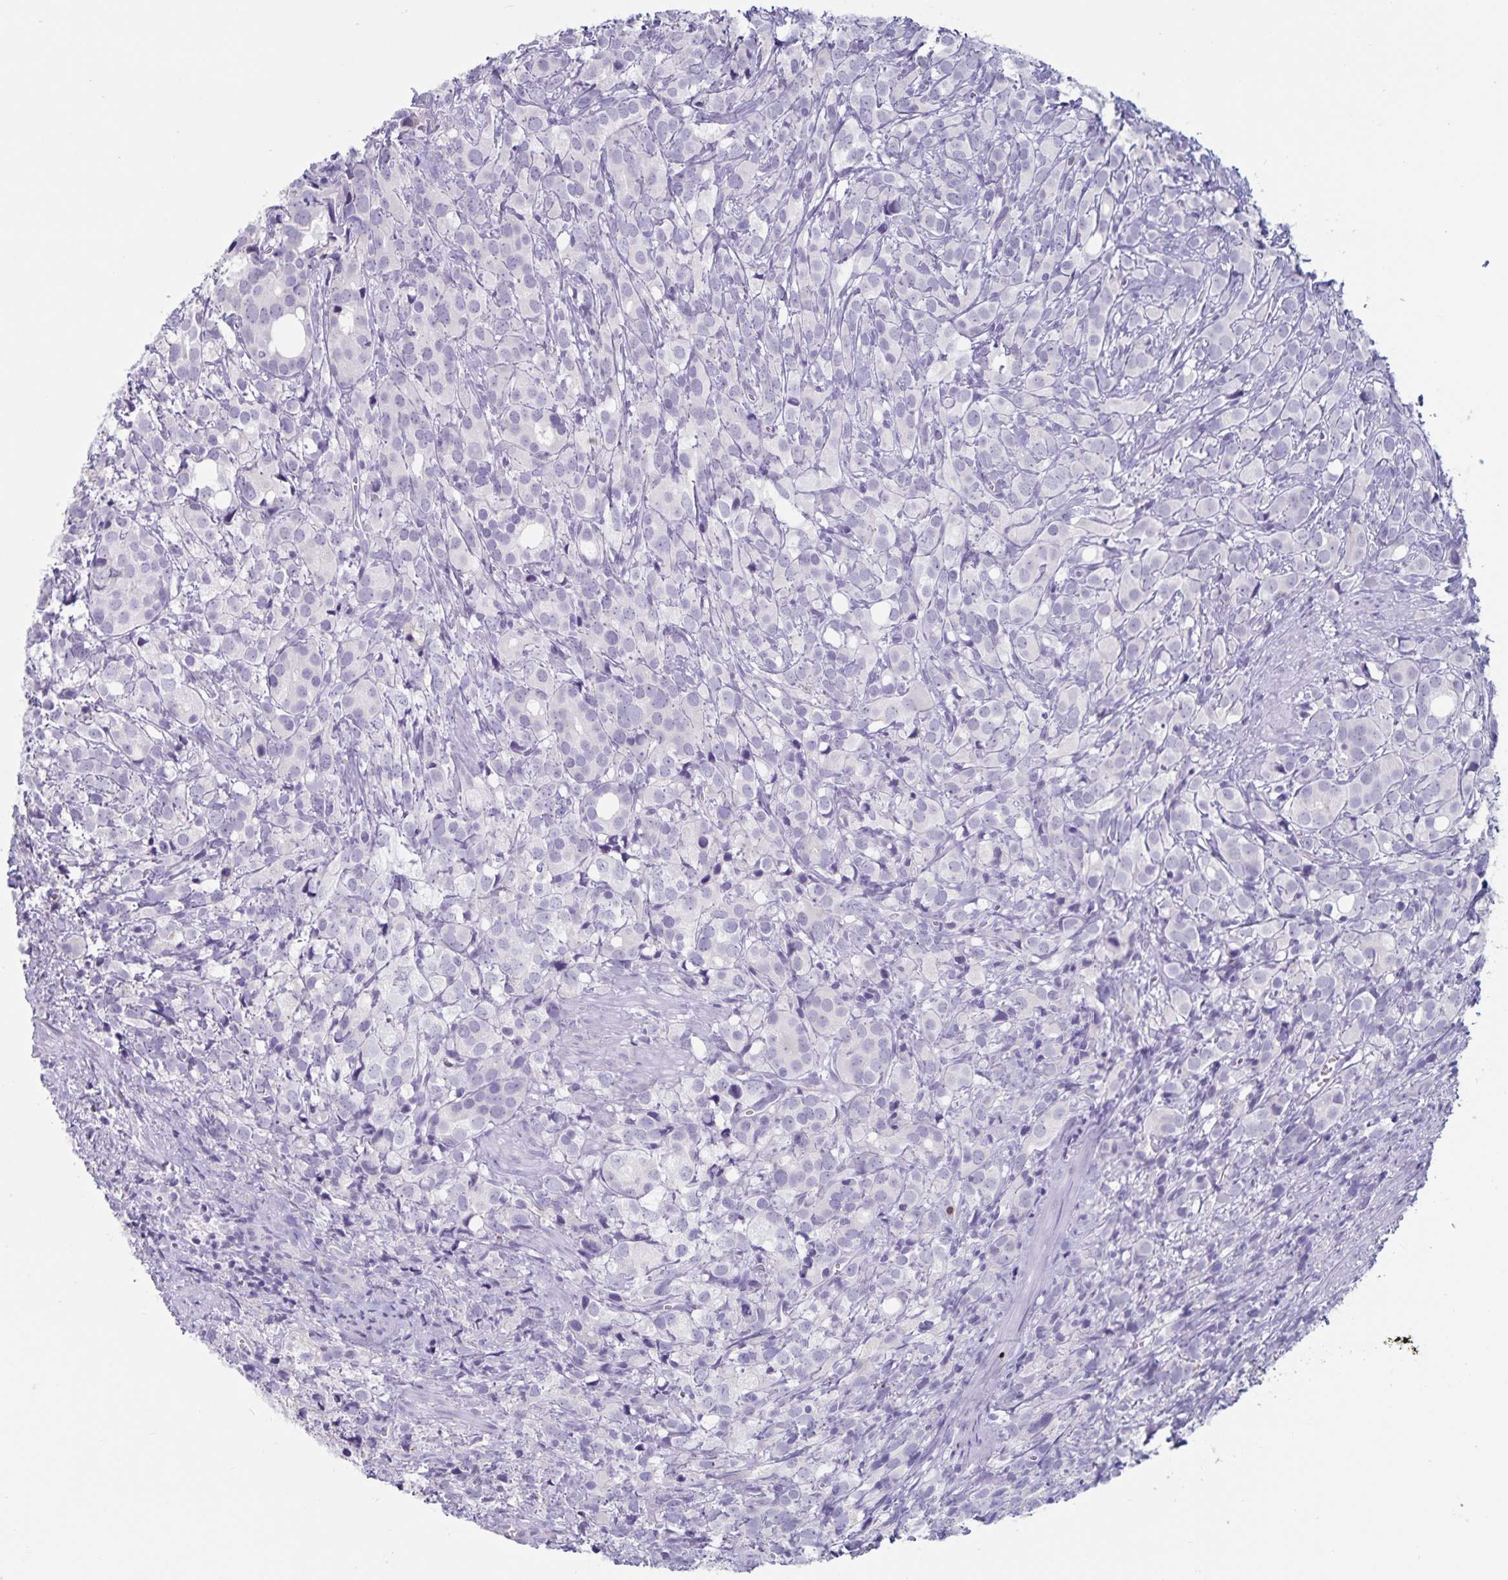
{"staining": {"intensity": "moderate", "quantity": "<25%", "location": "cytoplasmic/membranous"}, "tissue": "prostate cancer", "cell_type": "Tumor cells", "image_type": "cancer", "snomed": [{"axis": "morphology", "description": "Adenocarcinoma, High grade"}, {"axis": "topography", "description": "Prostate"}], "caption": "Human prostate cancer (adenocarcinoma (high-grade)) stained with a brown dye shows moderate cytoplasmic/membranous positive staining in about <25% of tumor cells.", "gene": "GNLY", "patient": {"sex": "male", "age": 86}}